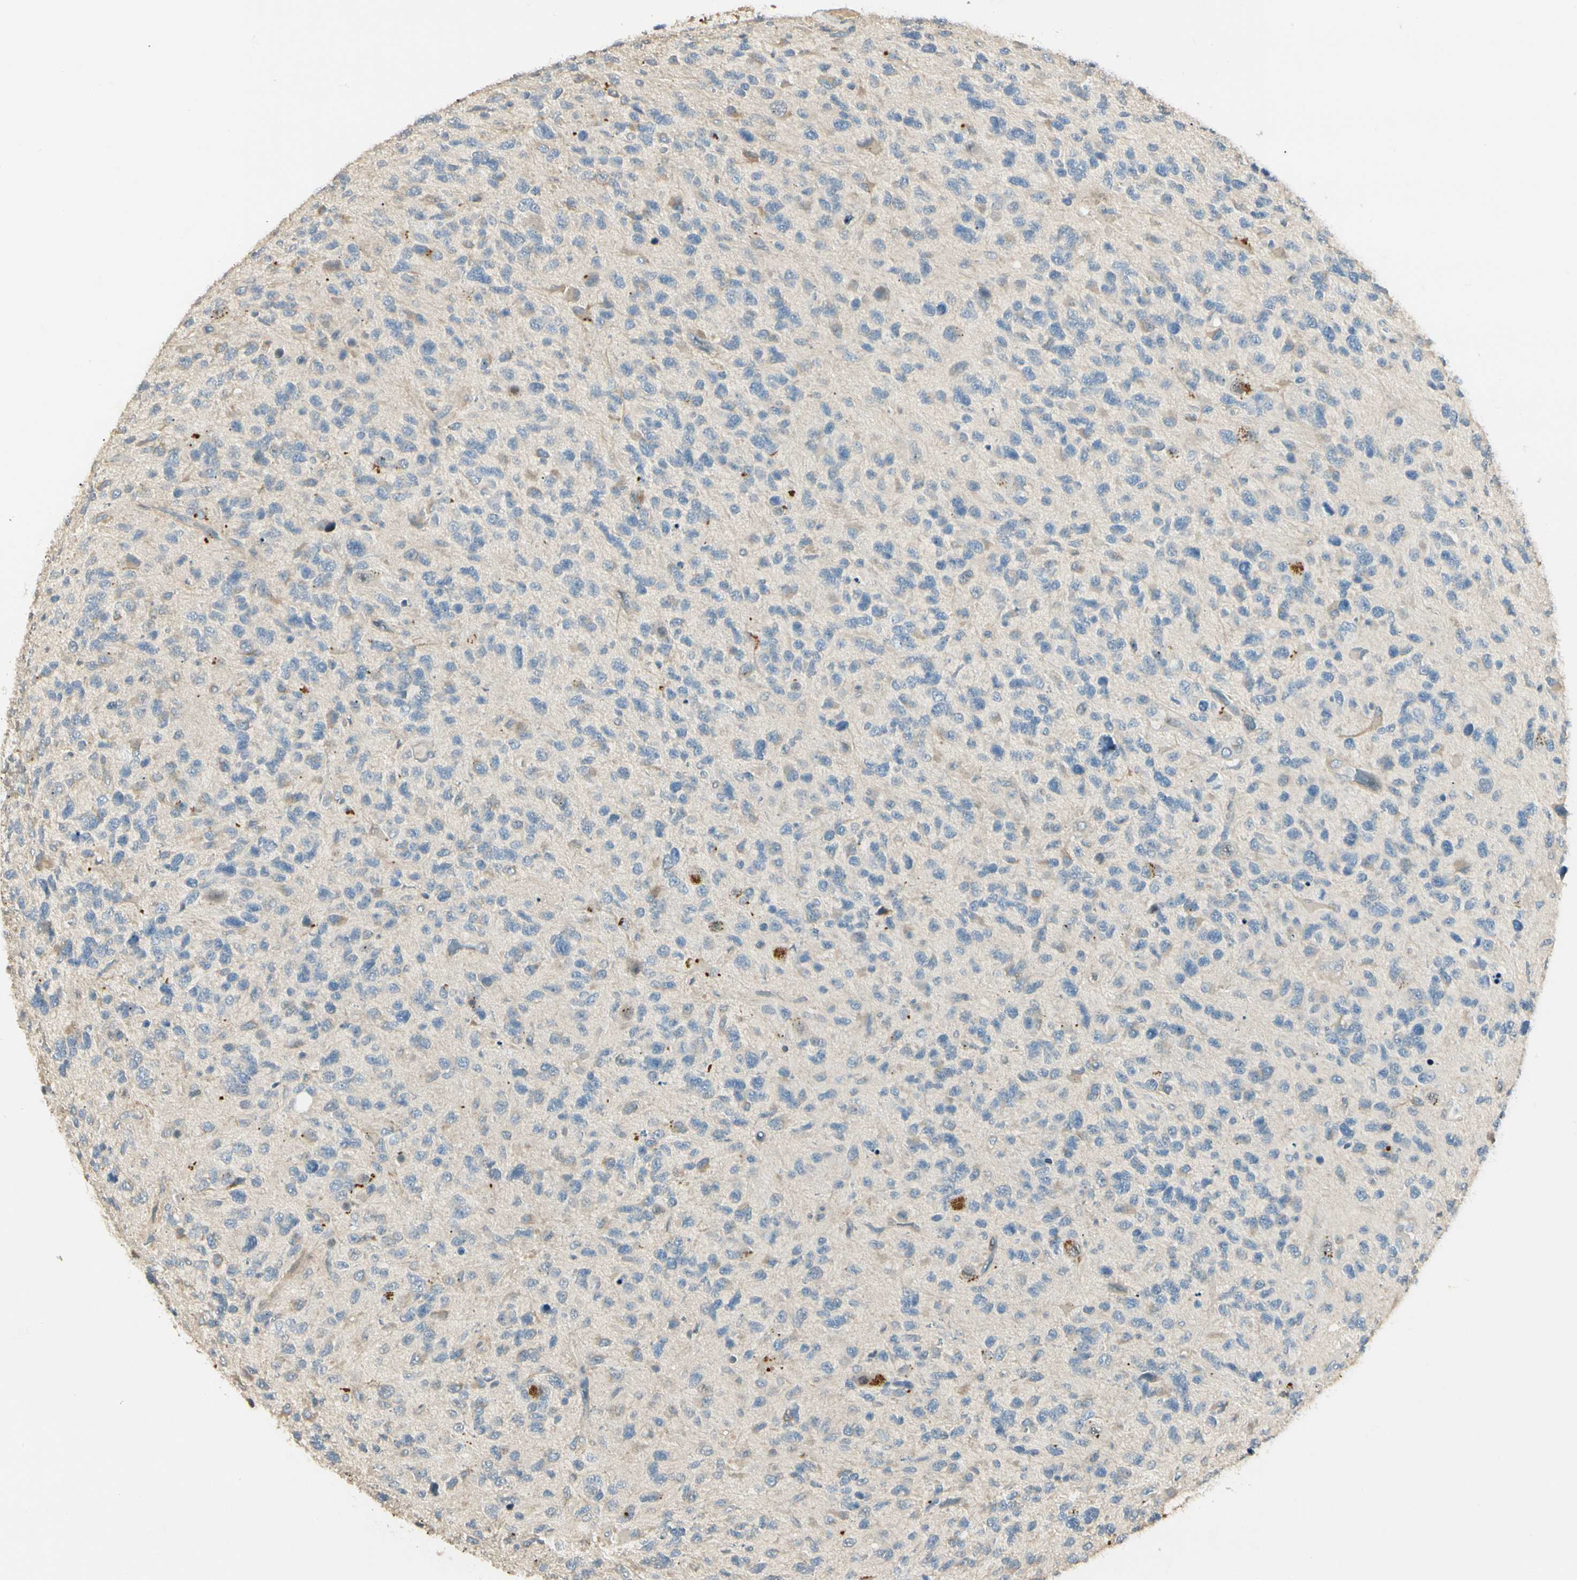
{"staining": {"intensity": "weak", "quantity": "25%-75%", "location": "cytoplasmic/membranous"}, "tissue": "glioma", "cell_type": "Tumor cells", "image_type": "cancer", "snomed": [{"axis": "morphology", "description": "Glioma, malignant, High grade"}, {"axis": "topography", "description": "Brain"}], "caption": "A high-resolution photomicrograph shows IHC staining of glioma, which displays weak cytoplasmic/membranous positivity in about 25%-75% of tumor cells.", "gene": "P3H2", "patient": {"sex": "female", "age": 58}}